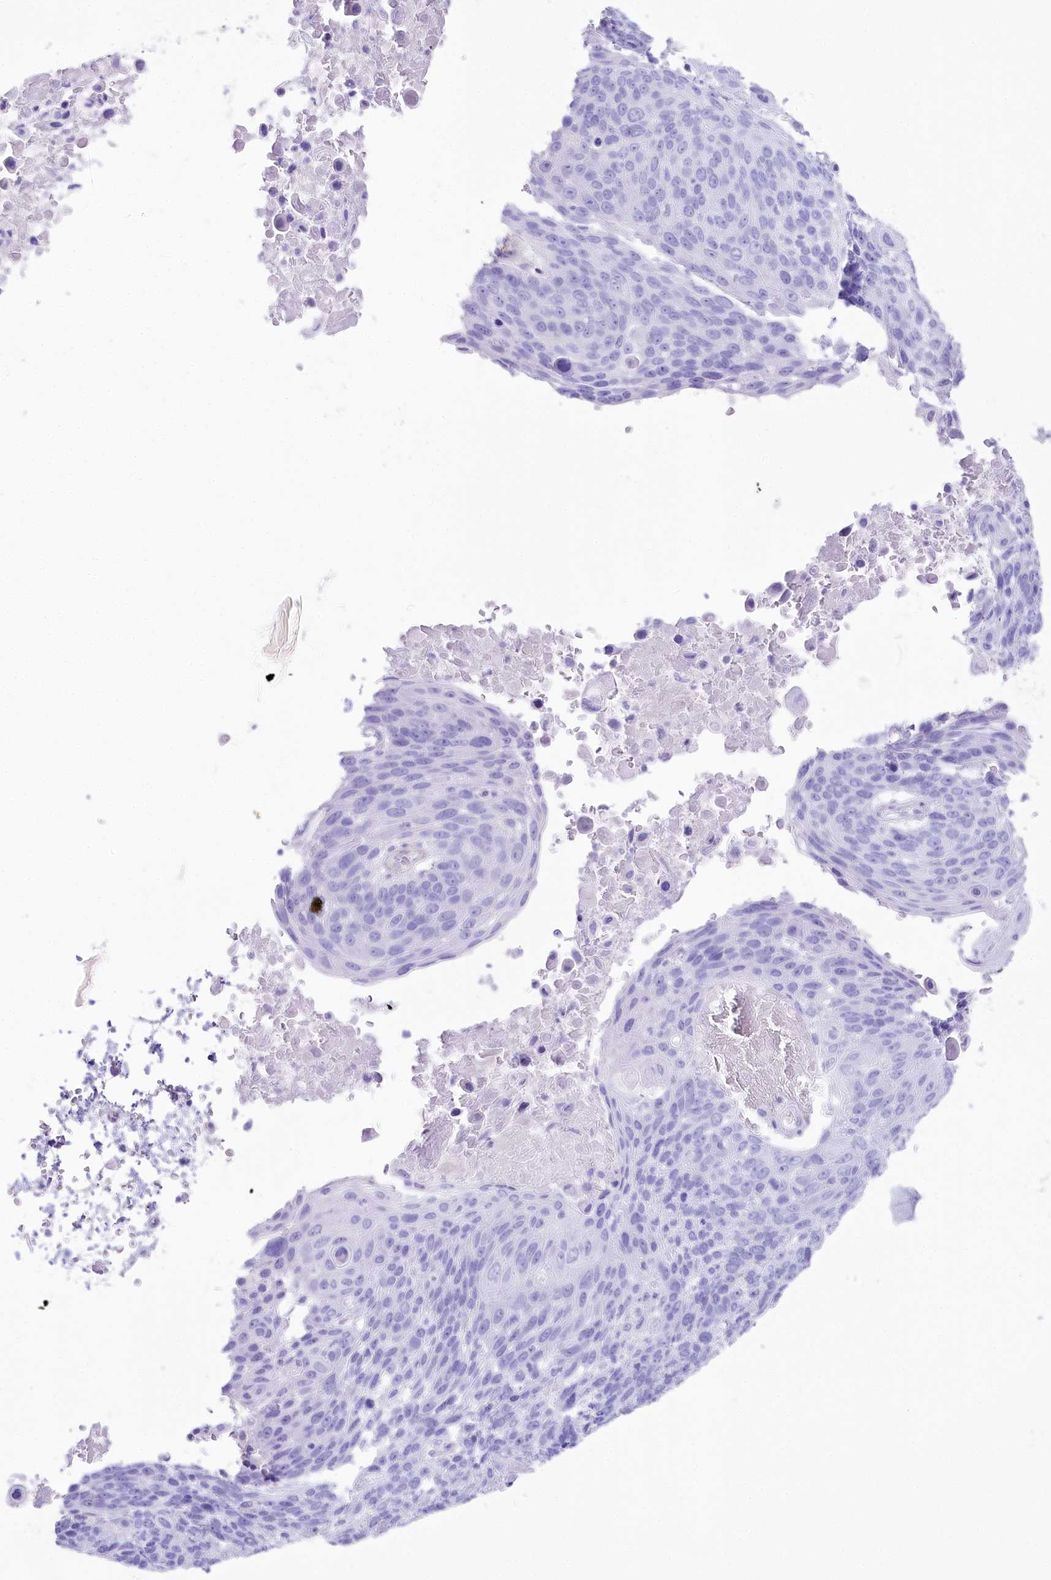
{"staining": {"intensity": "negative", "quantity": "none", "location": "none"}, "tissue": "lung cancer", "cell_type": "Tumor cells", "image_type": "cancer", "snomed": [{"axis": "morphology", "description": "Squamous cell carcinoma, NOS"}, {"axis": "topography", "description": "Lung"}], "caption": "High power microscopy micrograph of an immunohistochemistry image of squamous cell carcinoma (lung), revealing no significant expression in tumor cells.", "gene": "CSN3", "patient": {"sex": "male", "age": 66}}